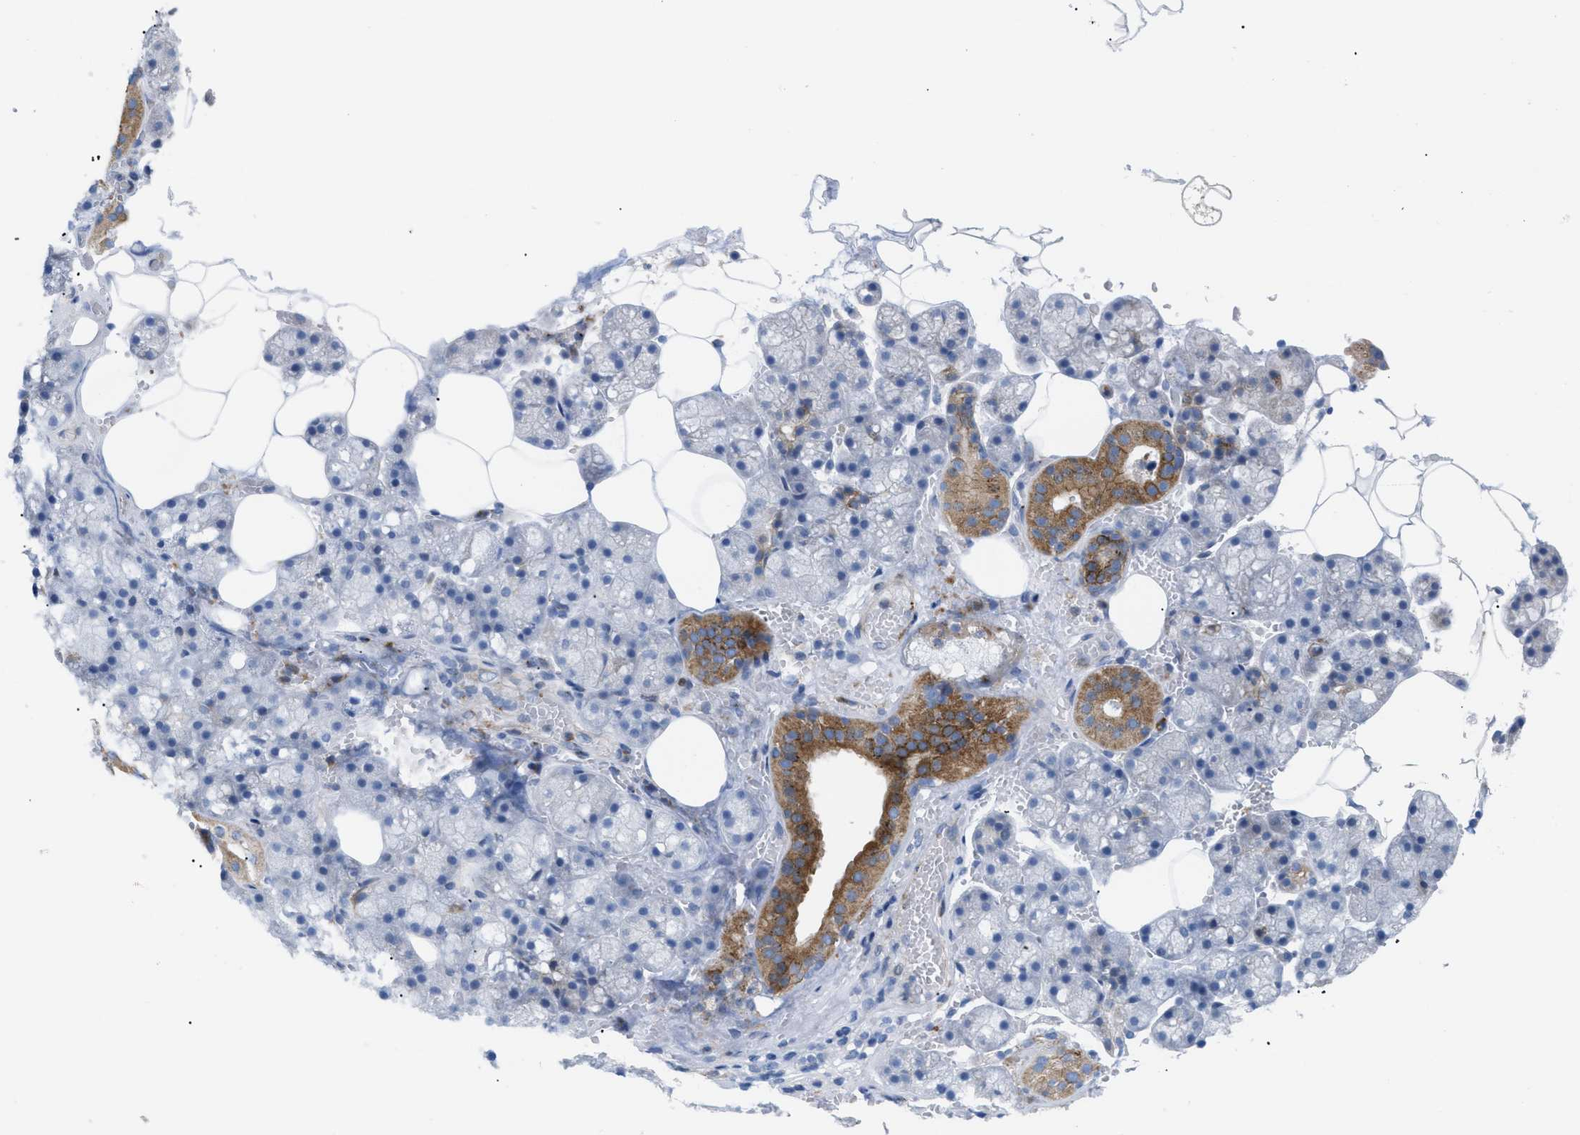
{"staining": {"intensity": "moderate", "quantity": "25%-75%", "location": "cytoplasmic/membranous"}, "tissue": "salivary gland", "cell_type": "Glandular cells", "image_type": "normal", "snomed": [{"axis": "morphology", "description": "Normal tissue, NOS"}, {"axis": "topography", "description": "Salivary gland"}], "caption": "Immunohistochemistry (IHC) photomicrograph of unremarkable human salivary gland stained for a protein (brown), which exhibits medium levels of moderate cytoplasmic/membranous positivity in approximately 25%-75% of glandular cells.", "gene": "TMEM17", "patient": {"sex": "male", "age": 62}}